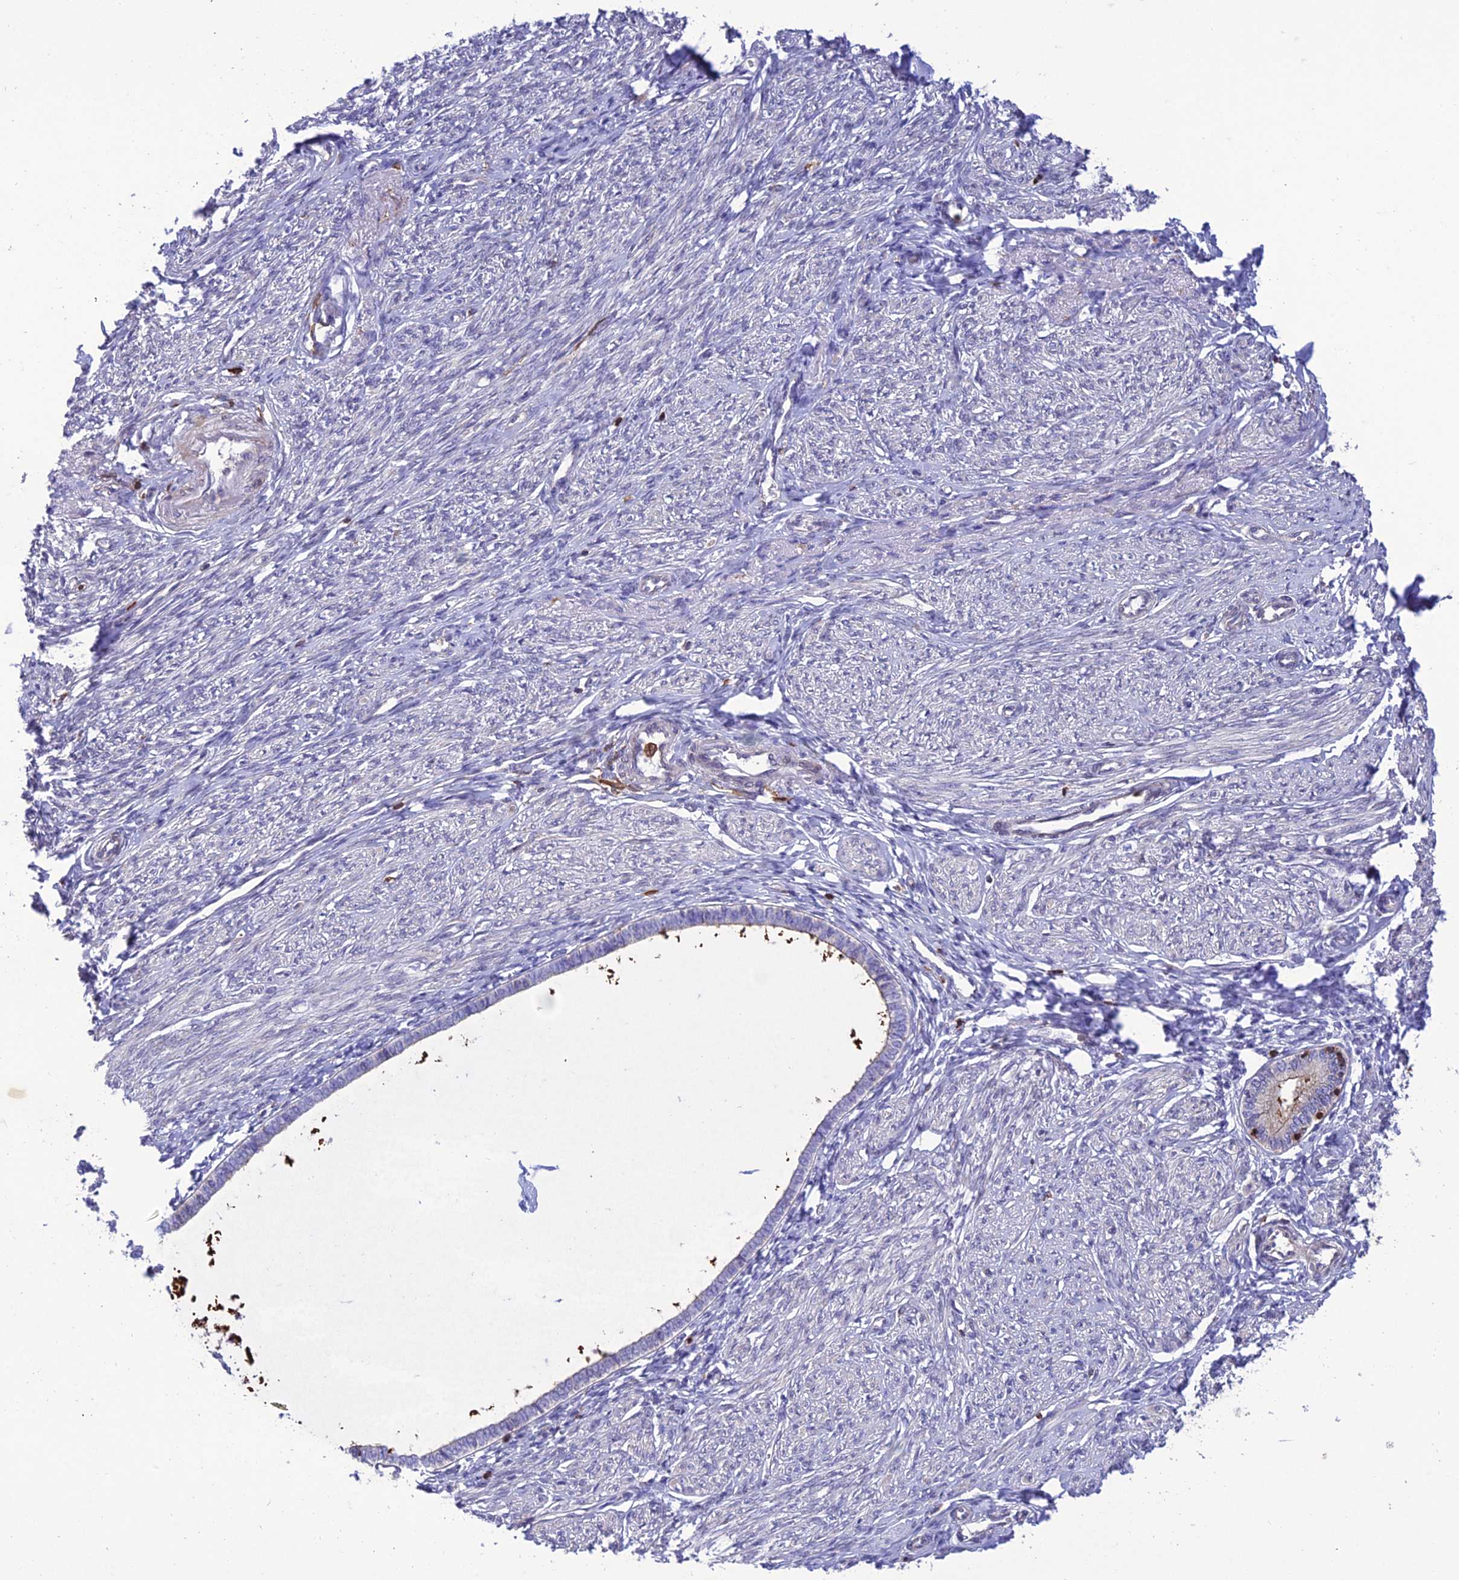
{"staining": {"intensity": "negative", "quantity": "none", "location": "none"}, "tissue": "endometrium", "cell_type": "Cells in endometrial stroma", "image_type": "normal", "snomed": [{"axis": "morphology", "description": "Normal tissue, NOS"}, {"axis": "topography", "description": "Endometrium"}], "caption": "High magnification brightfield microscopy of benign endometrium stained with DAB (3,3'-diaminobenzidine) (brown) and counterstained with hematoxylin (blue): cells in endometrial stroma show no significant expression. (Brightfield microscopy of DAB (3,3'-diaminobenzidine) immunohistochemistry at high magnification).", "gene": "FAM76A", "patient": {"sex": "female", "age": 72}}